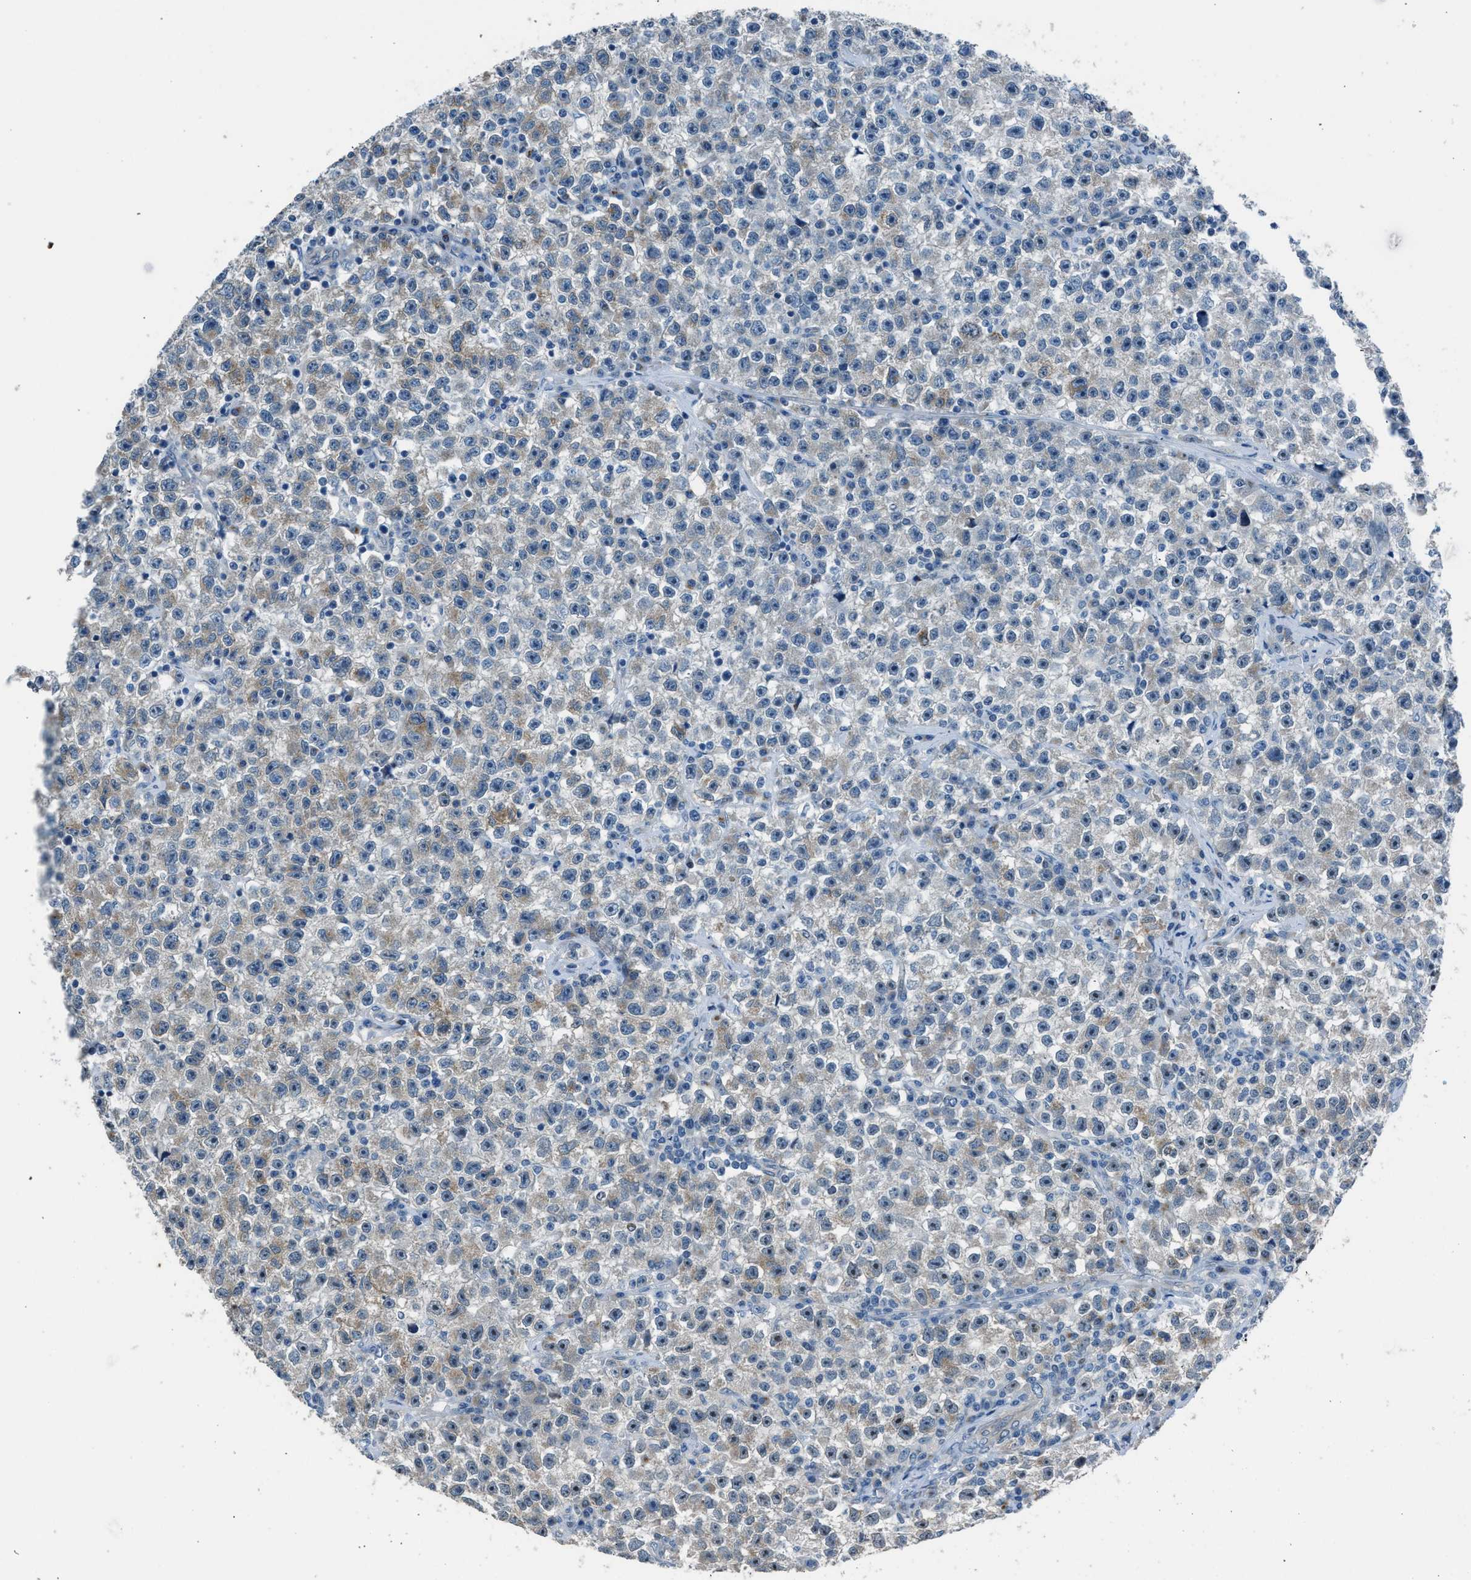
{"staining": {"intensity": "weak", "quantity": "<25%", "location": "cytoplasmic/membranous"}, "tissue": "testis cancer", "cell_type": "Tumor cells", "image_type": "cancer", "snomed": [{"axis": "morphology", "description": "Seminoma, NOS"}, {"axis": "topography", "description": "Testis"}], "caption": "Tumor cells are negative for brown protein staining in testis seminoma. (Brightfield microscopy of DAB immunohistochemistry at high magnification).", "gene": "RNF41", "patient": {"sex": "male", "age": 22}}